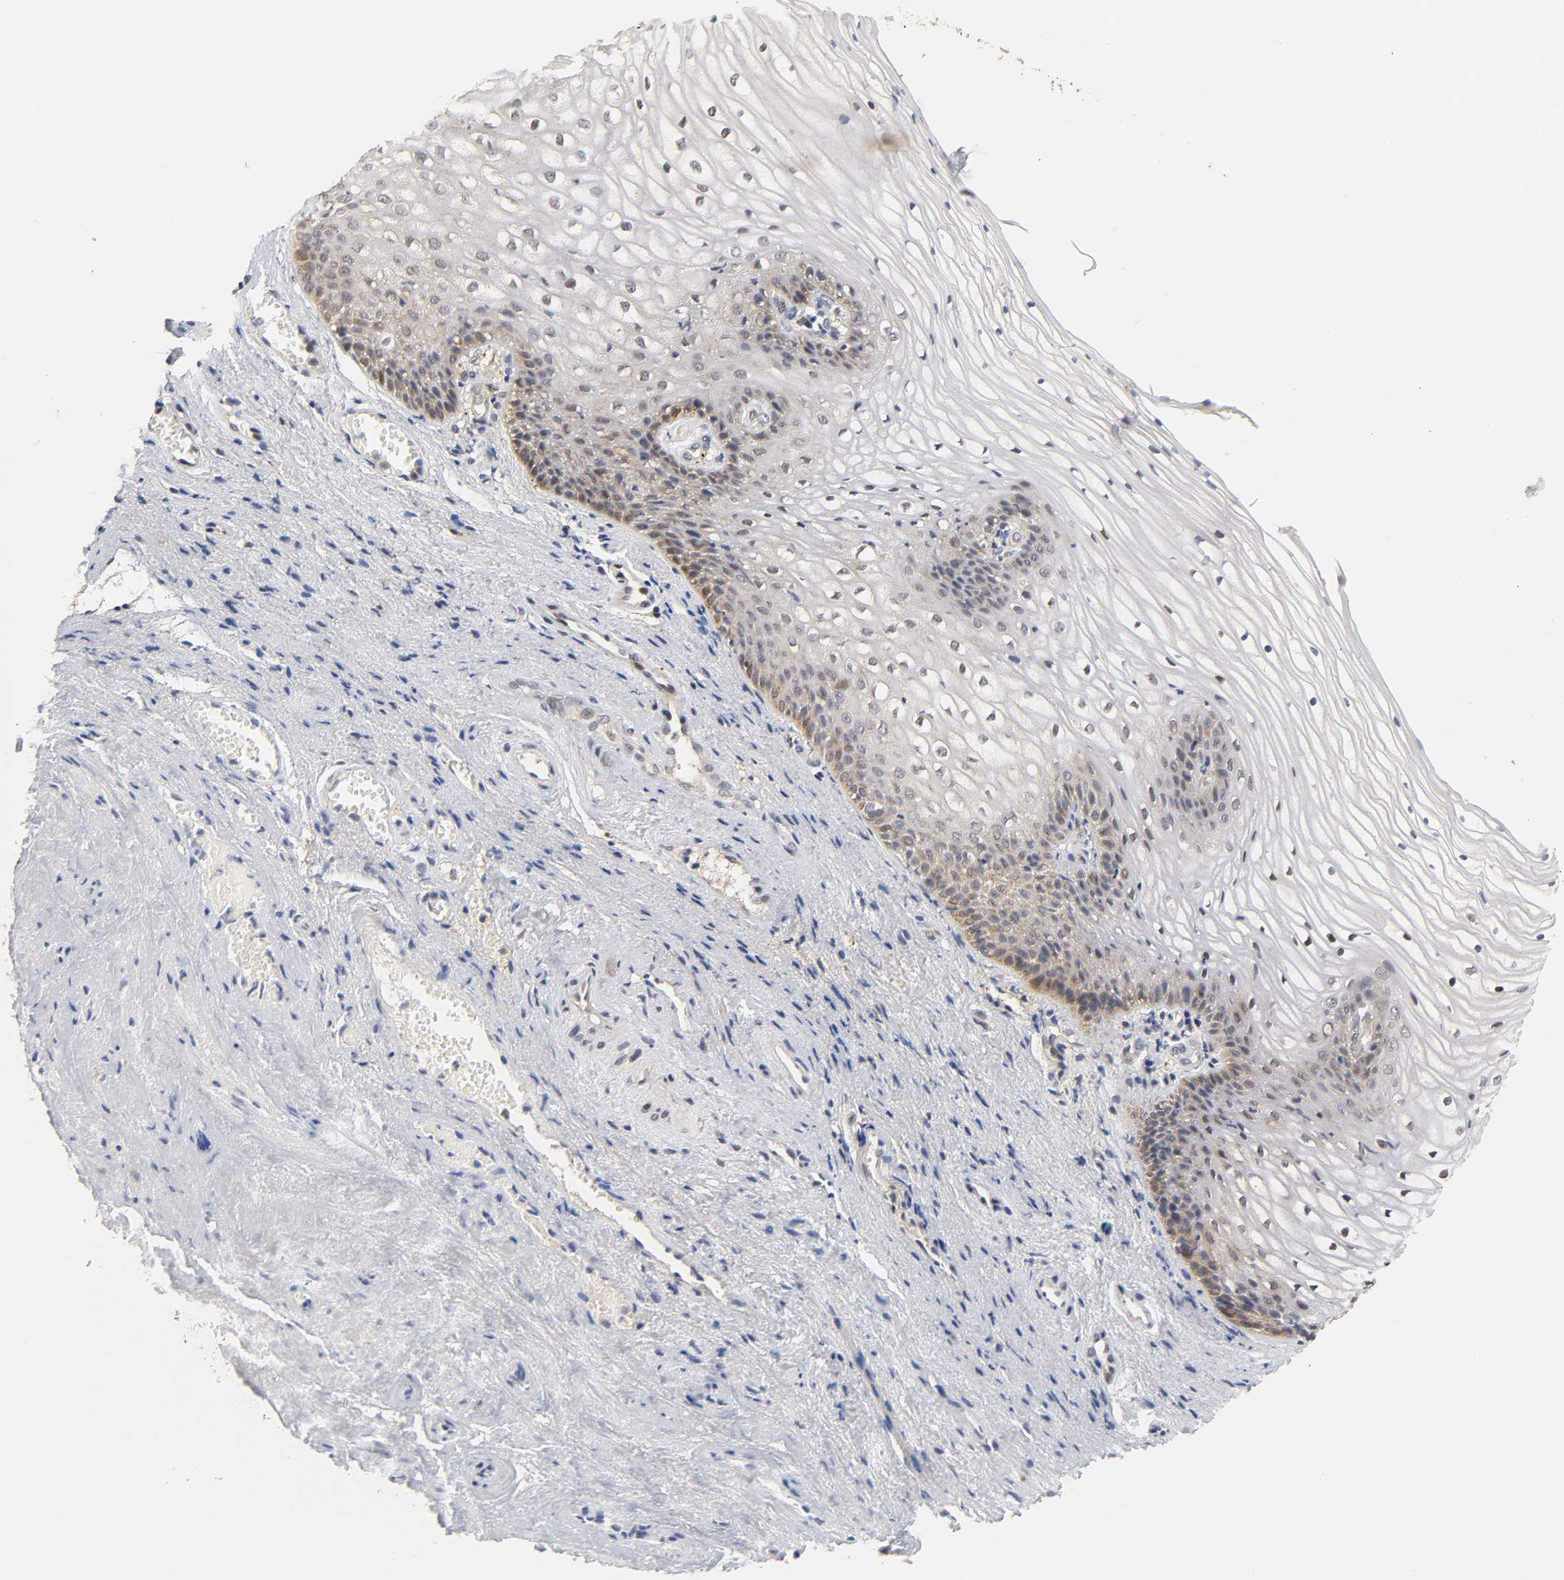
{"staining": {"intensity": "moderate", "quantity": "<25%", "location": "cytoplasmic/membranous,nuclear"}, "tissue": "vagina", "cell_type": "Squamous epithelial cells", "image_type": "normal", "snomed": [{"axis": "morphology", "description": "Normal tissue, NOS"}, {"axis": "topography", "description": "Vagina"}], "caption": "Immunohistochemical staining of normal human vagina exhibits moderate cytoplasmic/membranous,nuclear protein expression in approximately <25% of squamous epithelial cells. The staining was performed using DAB (3,3'-diaminobenzidine), with brown indicating positive protein expression. Nuclei are stained blue with hematoxylin.", "gene": "GSTZ1", "patient": {"sex": "female", "age": 34}}